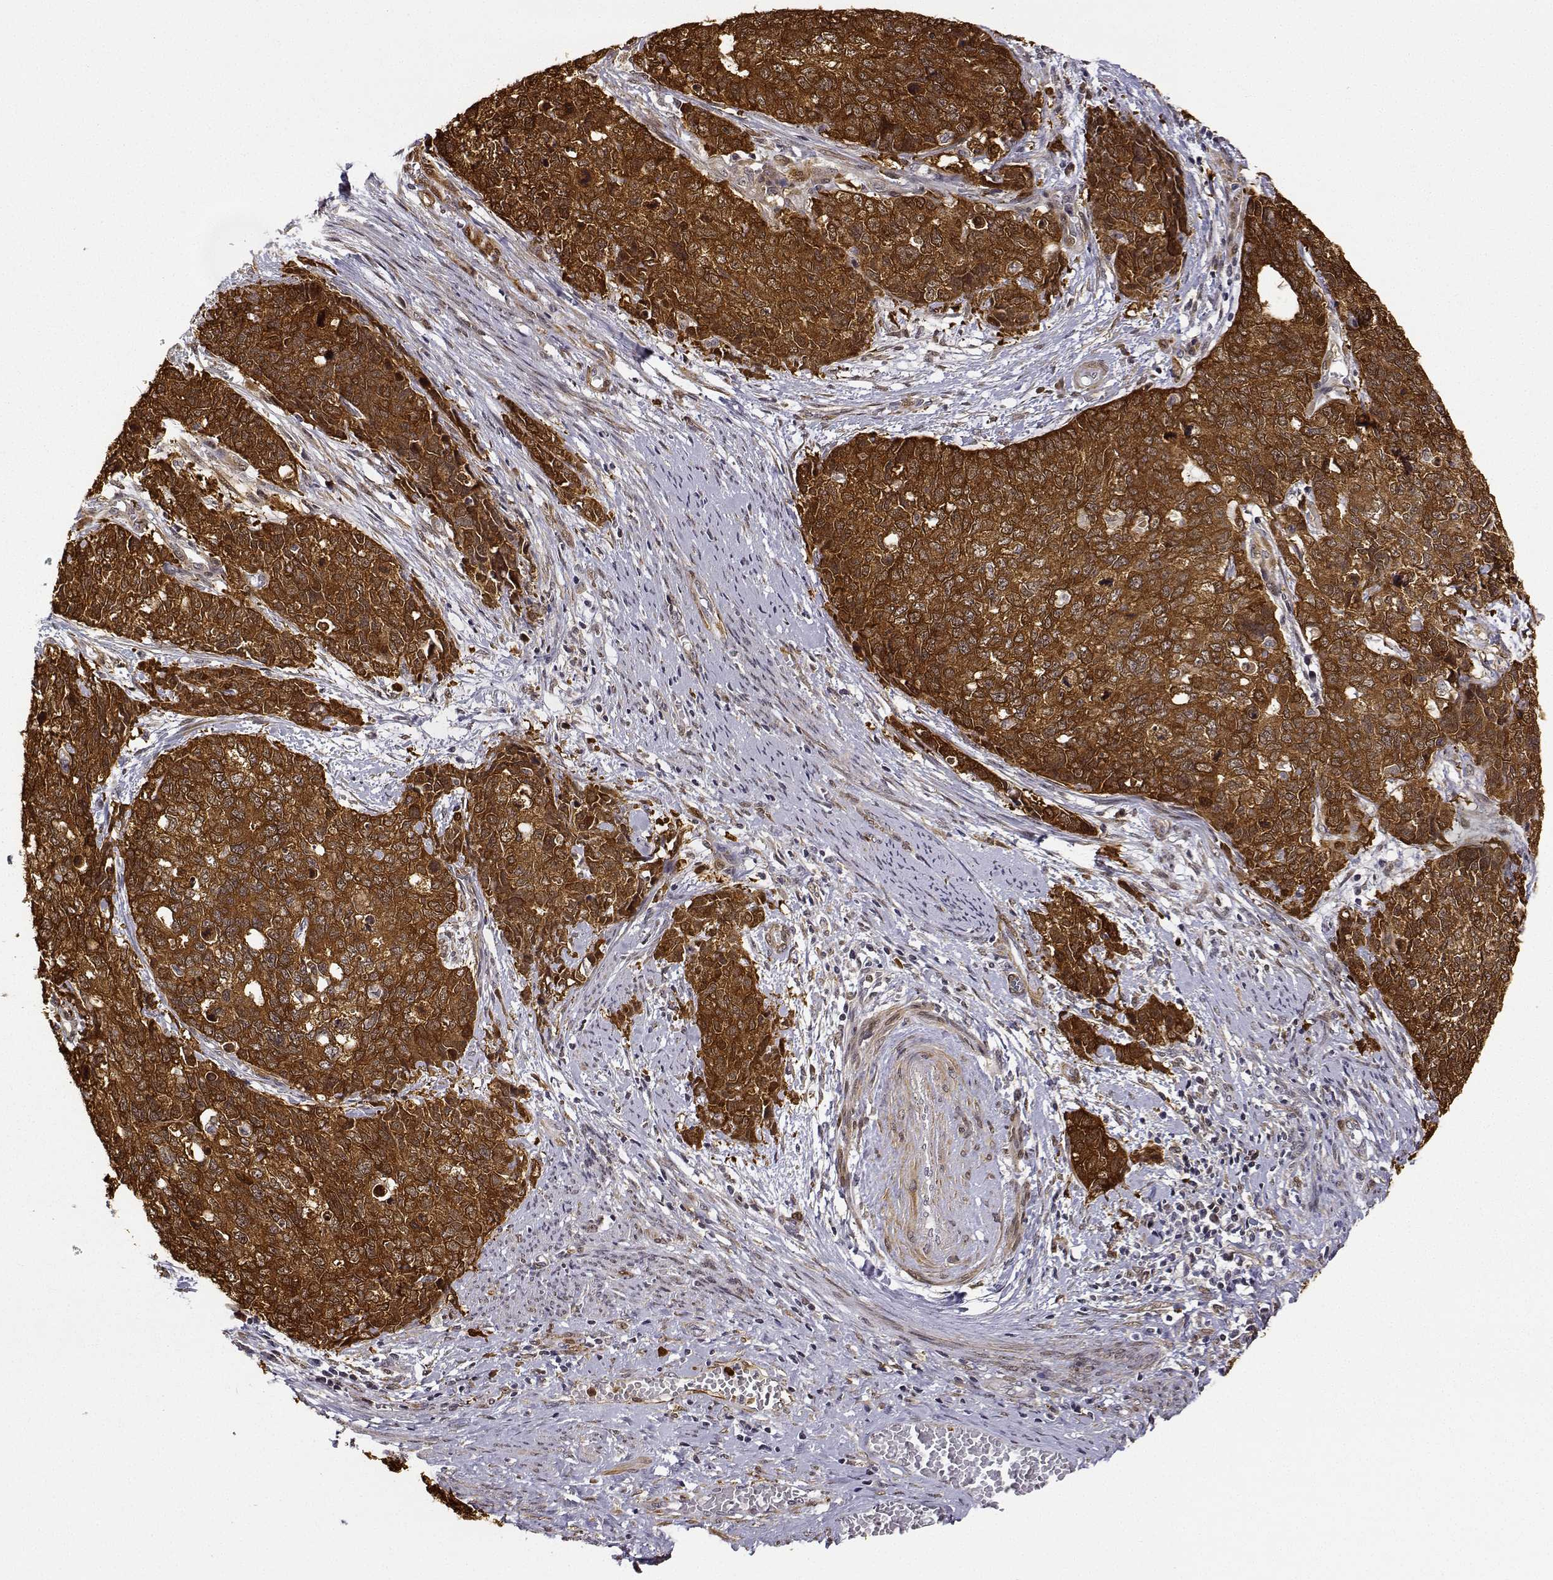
{"staining": {"intensity": "strong", "quantity": ">75%", "location": "cytoplasmic/membranous"}, "tissue": "cervical cancer", "cell_type": "Tumor cells", "image_type": "cancer", "snomed": [{"axis": "morphology", "description": "Squamous cell carcinoma, NOS"}, {"axis": "topography", "description": "Cervix"}], "caption": "A brown stain shows strong cytoplasmic/membranous expression of a protein in human cervical cancer (squamous cell carcinoma) tumor cells.", "gene": "PHGDH", "patient": {"sex": "female", "age": 63}}